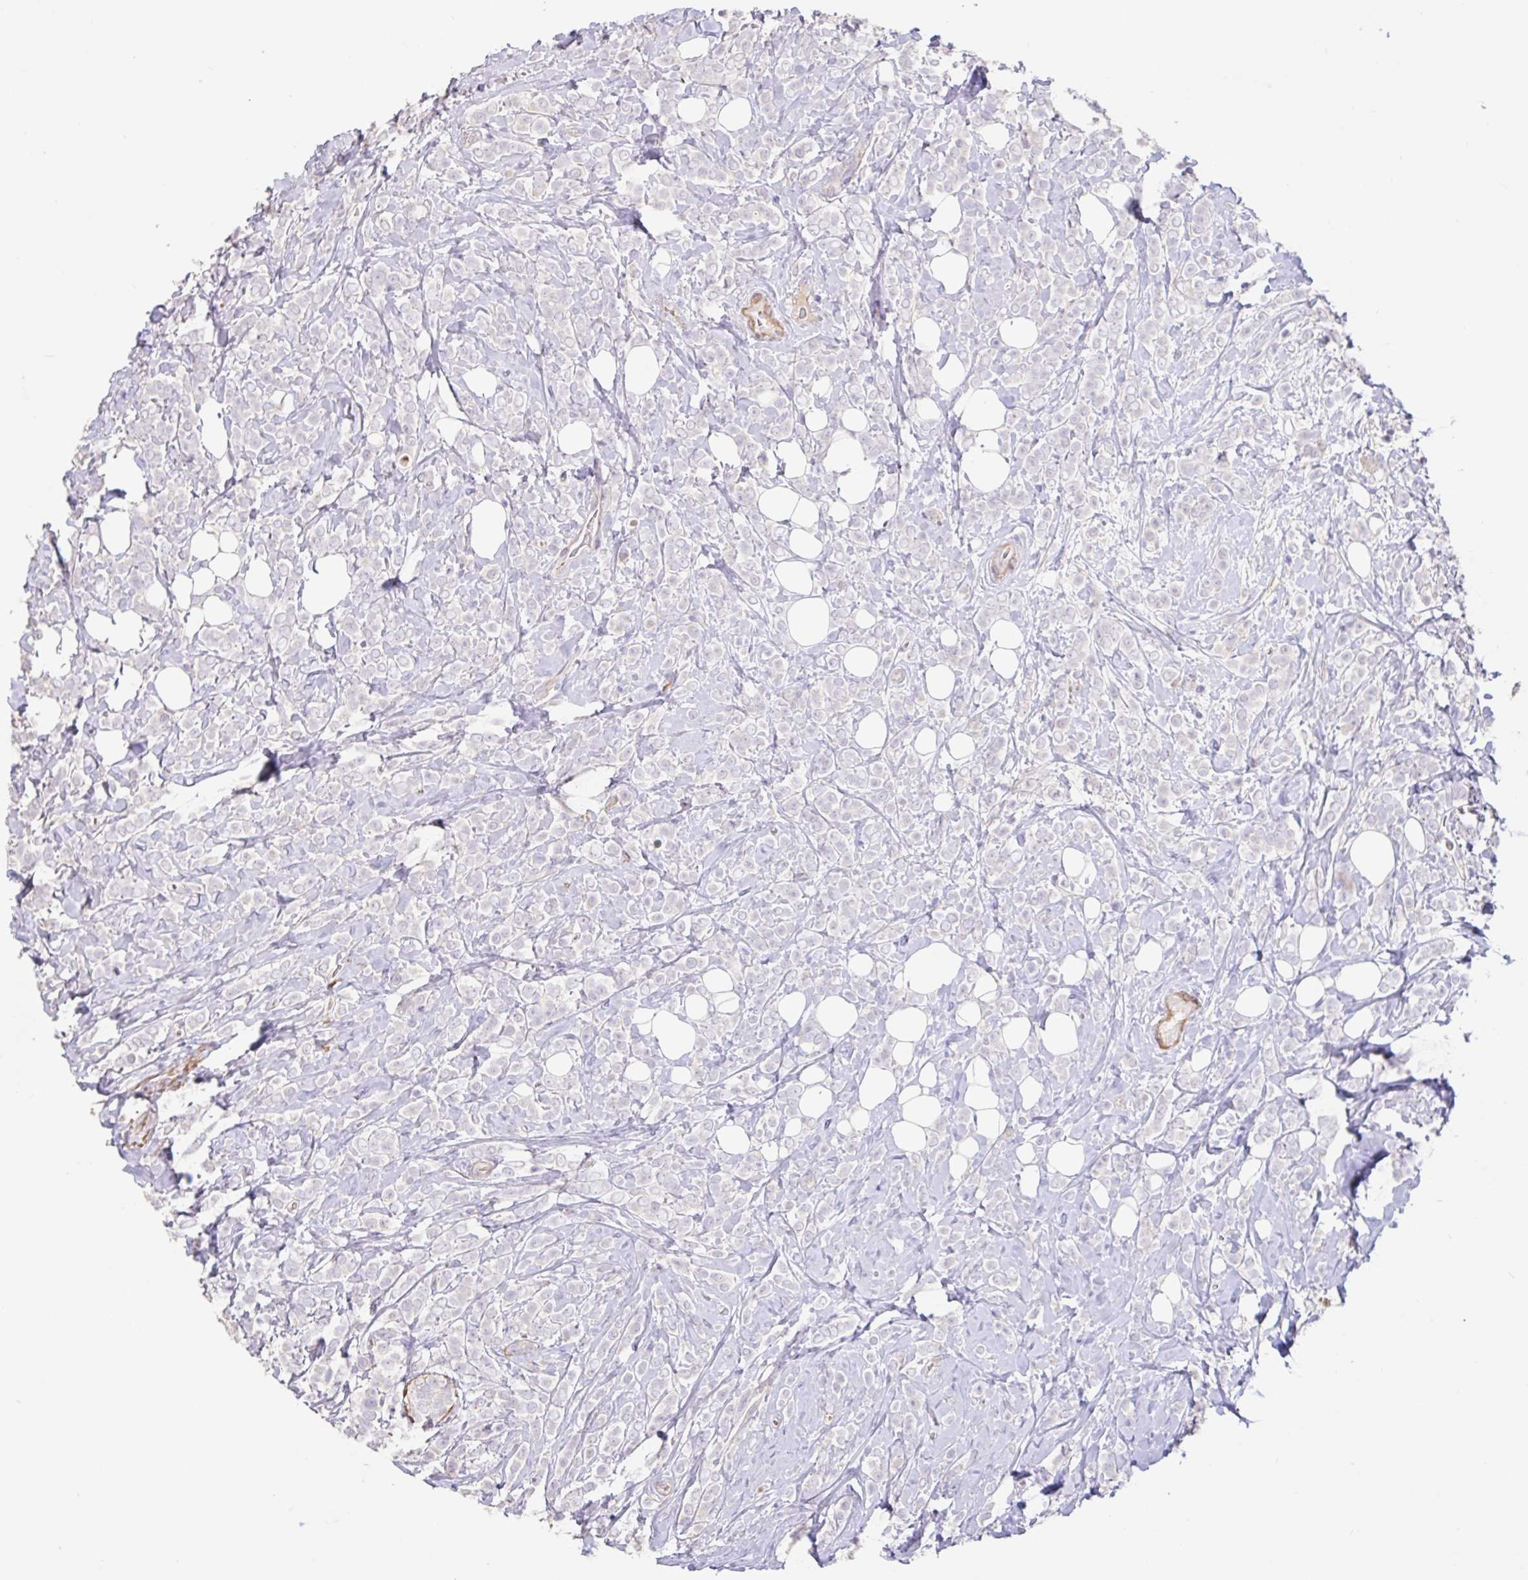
{"staining": {"intensity": "negative", "quantity": "none", "location": "none"}, "tissue": "breast cancer", "cell_type": "Tumor cells", "image_type": "cancer", "snomed": [{"axis": "morphology", "description": "Lobular carcinoma"}, {"axis": "topography", "description": "Breast"}], "caption": "High magnification brightfield microscopy of breast cancer (lobular carcinoma) stained with DAB (3,3'-diaminobenzidine) (brown) and counterstained with hematoxylin (blue): tumor cells show no significant positivity.", "gene": "PYGM", "patient": {"sex": "female", "age": 49}}